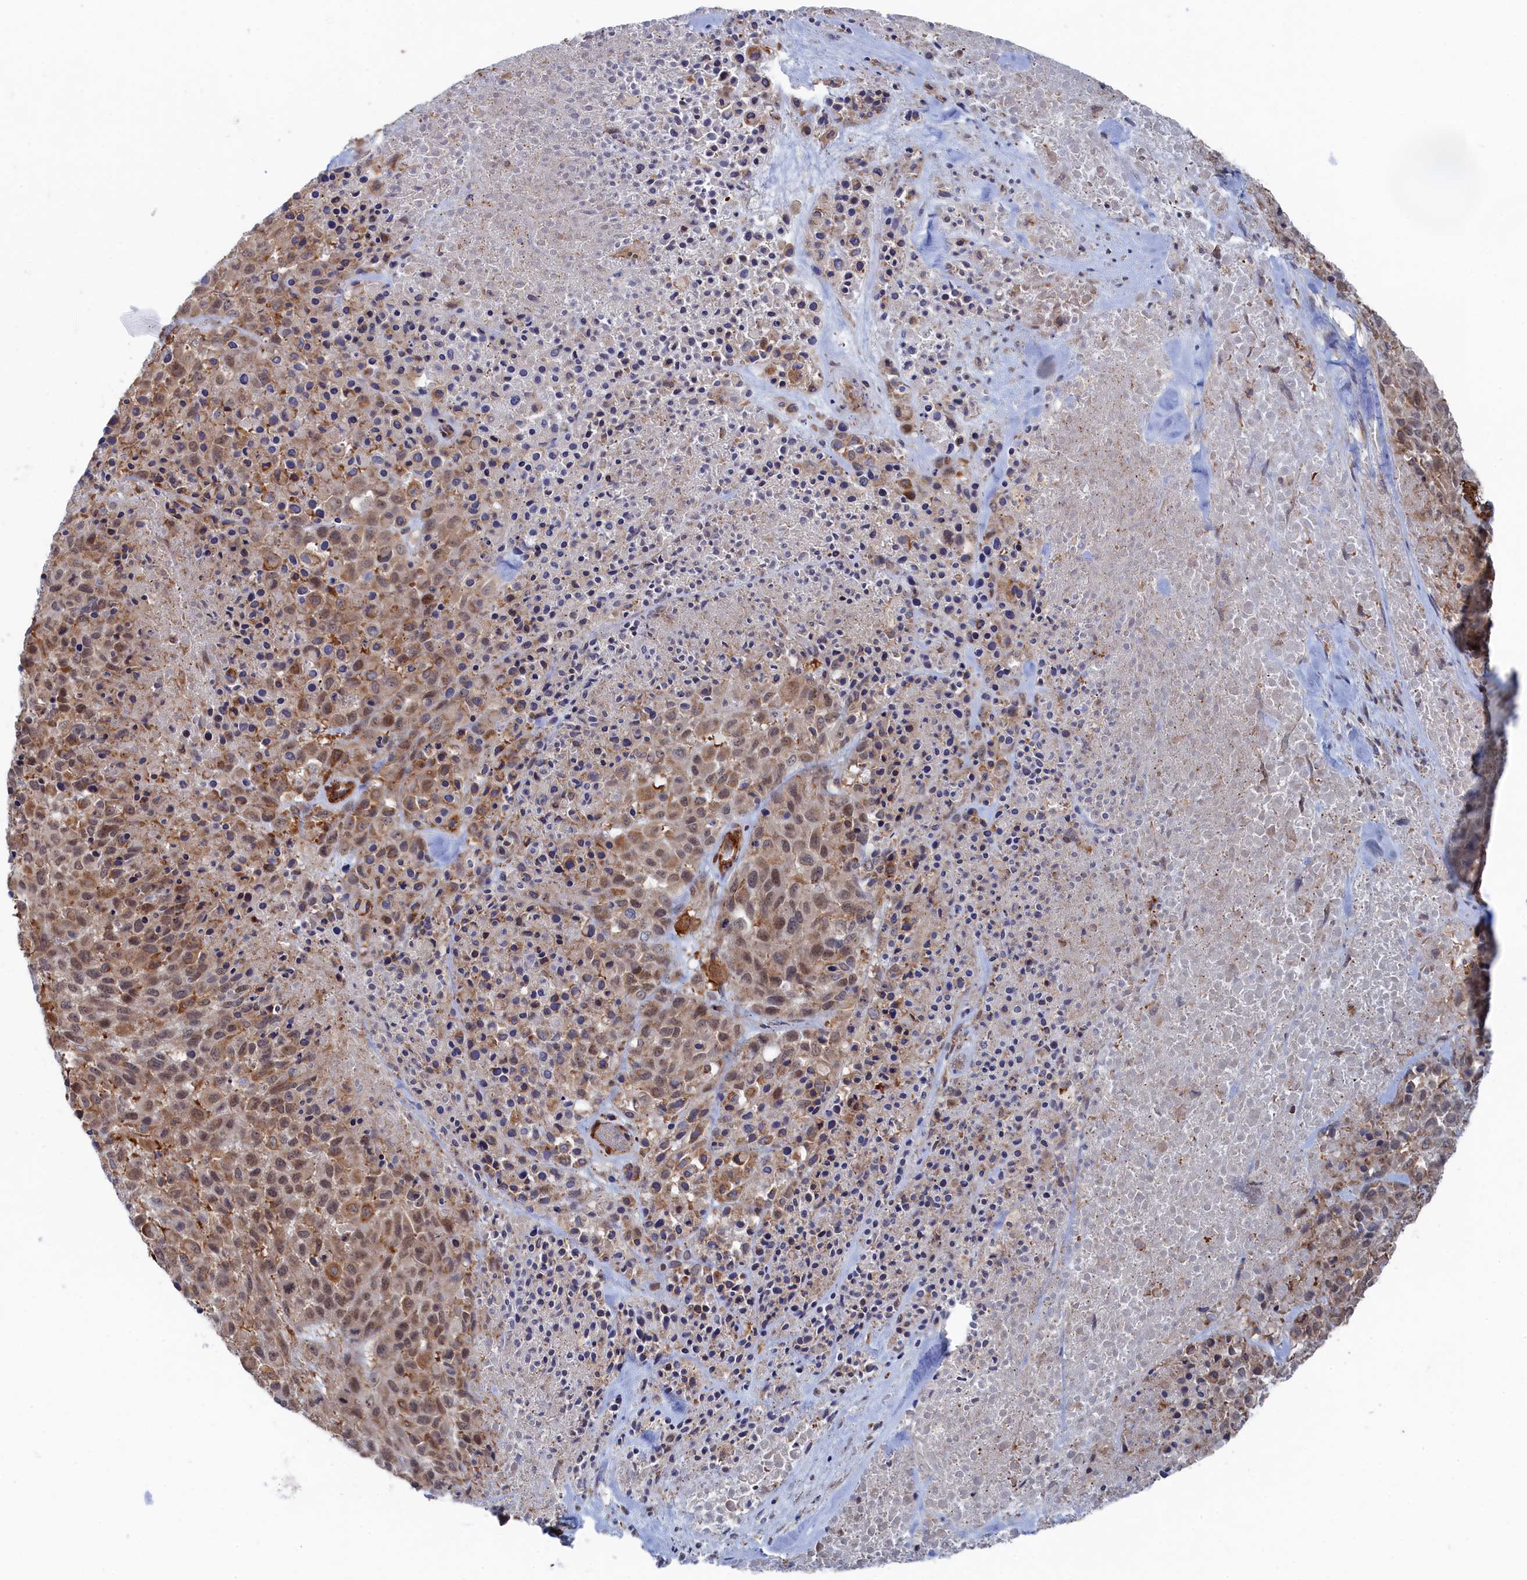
{"staining": {"intensity": "weak", "quantity": ">75%", "location": "cytoplasmic/membranous,nuclear"}, "tissue": "melanoma", "cell_type": "Tumor cells", "image_type": "cancer", "snomed": [{"axis": "morphology", "description": "Malignant melanoma, Metastatic site"}, {"axis": "topography", "description": "Skin"}], "caption": "A micrograph of human melanoma stained for a protein exhibits weak cytoplasmic/membranous and nuclear brown staining in tumor cells.", "gene": "FILIP1L", "patient": {"sex": "female", "age": 81}}